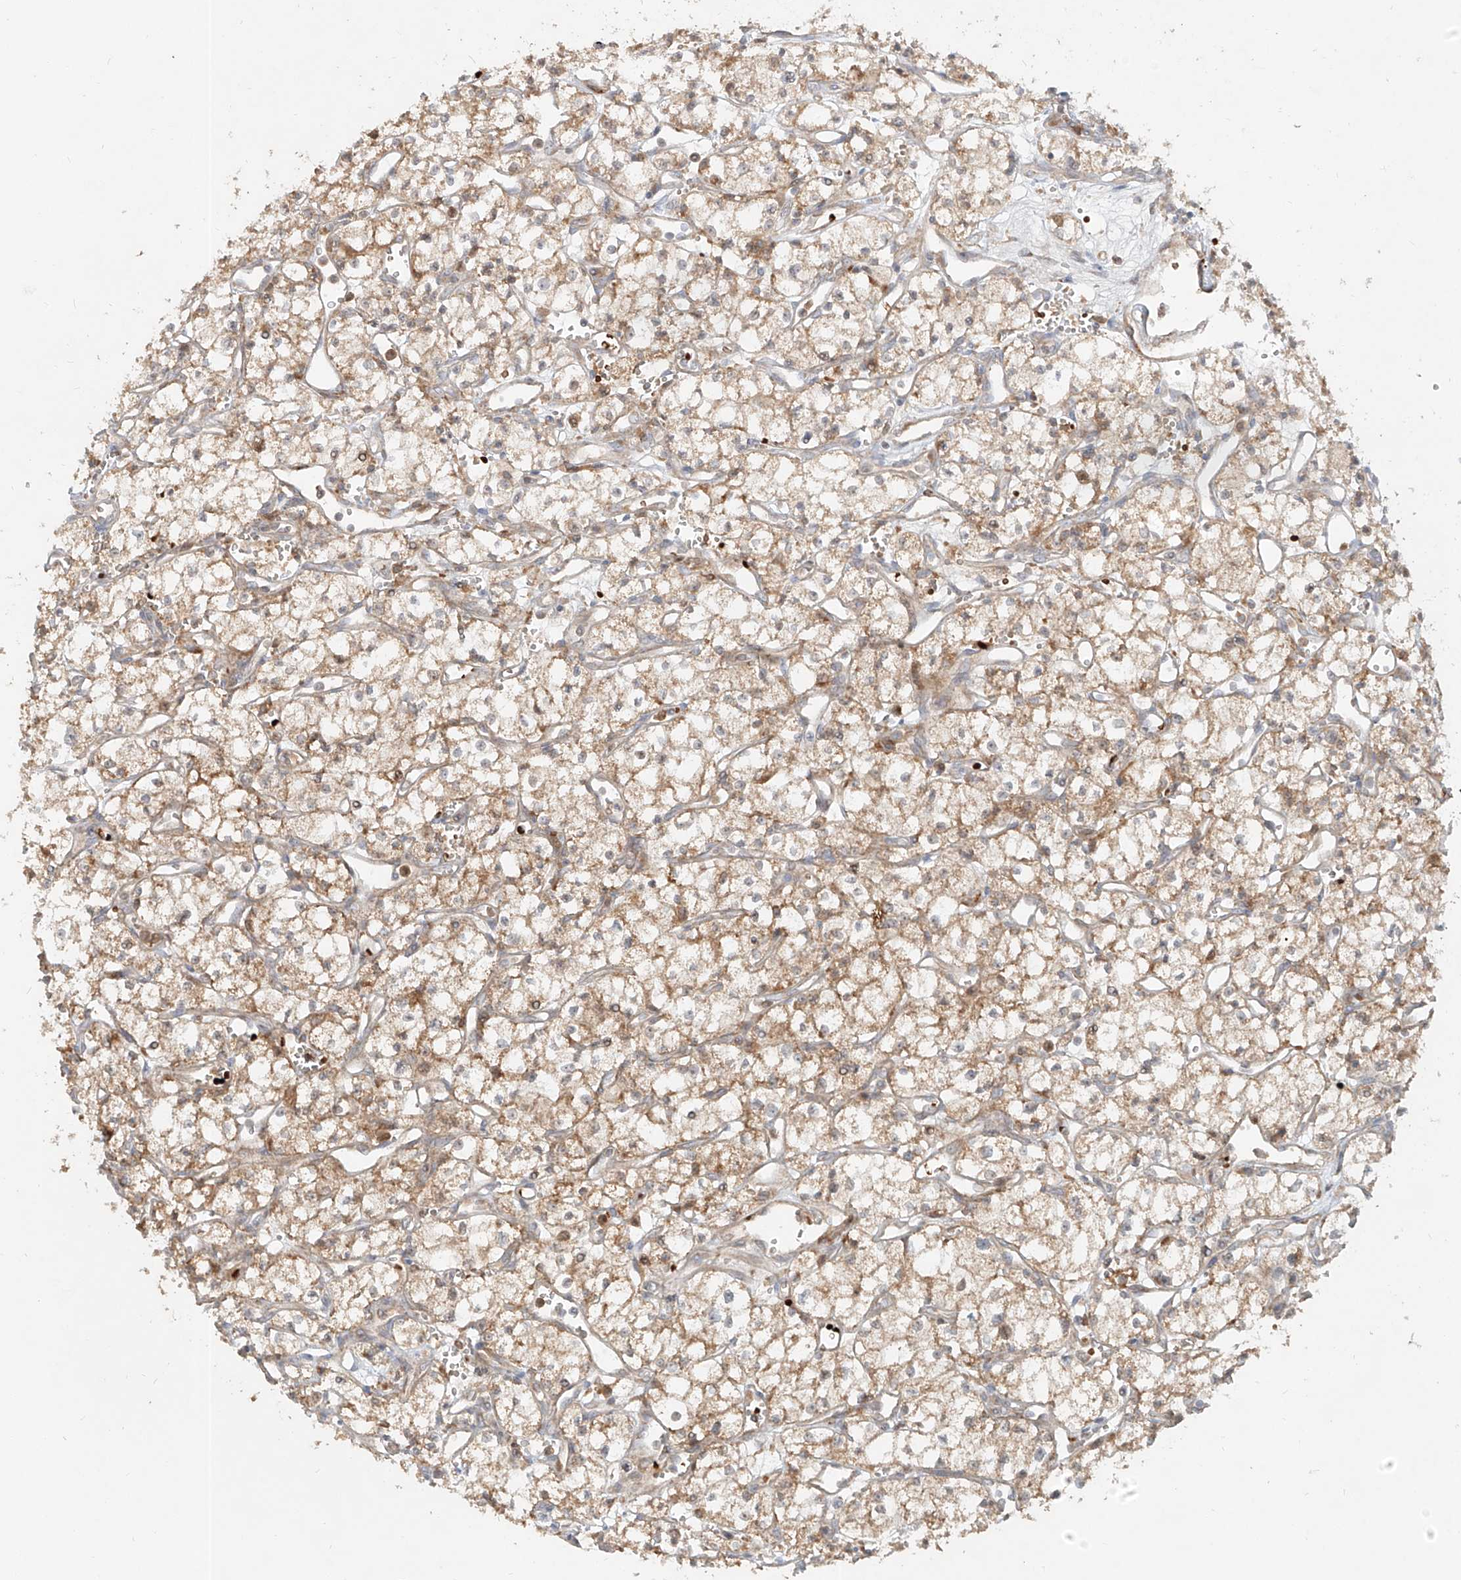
{"staining": {"intensity": "weak", "quantity": "25%-75%", "location": "cytoplasmic/membranous"}, "tissue": "renal cancer", "cell_type": "Tumor cells", "image_type": "cancer", "snomed": [{"axis": "morphology", "description": "Adenocarcinoma, NOS"}, {"axis": "topography", "description": "Kidney"}], "caption": "IHC image of renal cancer (adenocarcinoma) stained for a protein (brown), which exhibits low levels of weak cytoplasmic/membranous expression in about 25%-75% of tumor cells.", "gene": "FGD2", "patient": {"sex": "male", "age": 59}}